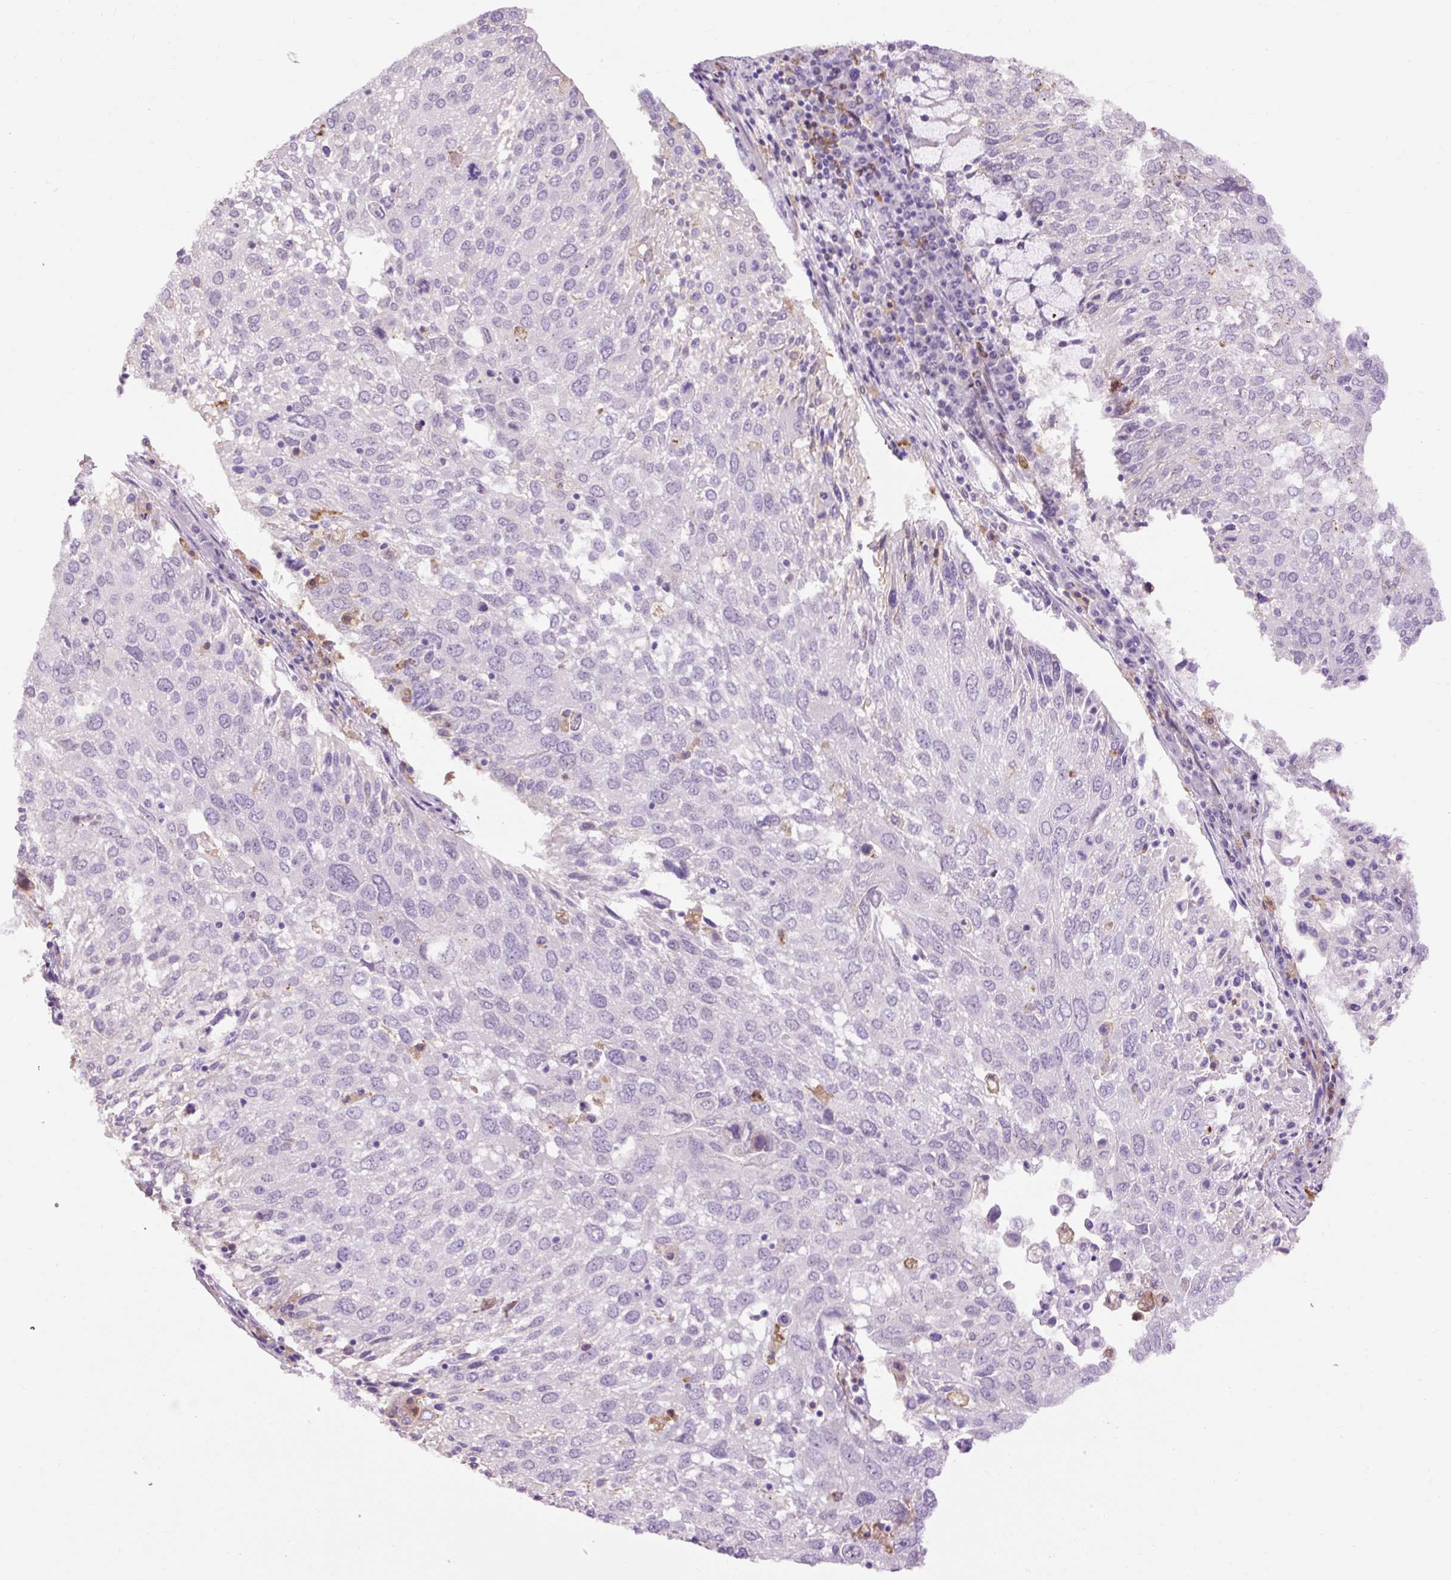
{"staining": {"intensity": "negative", "quantity": "none", "location": "none"}, "tissue": "lung cancer", "cell_type": "Tumor cells", "image_type": "cancer", "snomed": [{"axis": "morphology", "description": "Squamous cell carcinoma, NOS"}, {"axis": "topography", "description": "Lung"}], "caption": "There is no significant positivity in tumor cells of lung cancer (squamous cell carcinoma).", "gene": "LY86", "patient": {"sex": "male", "age": 65}}